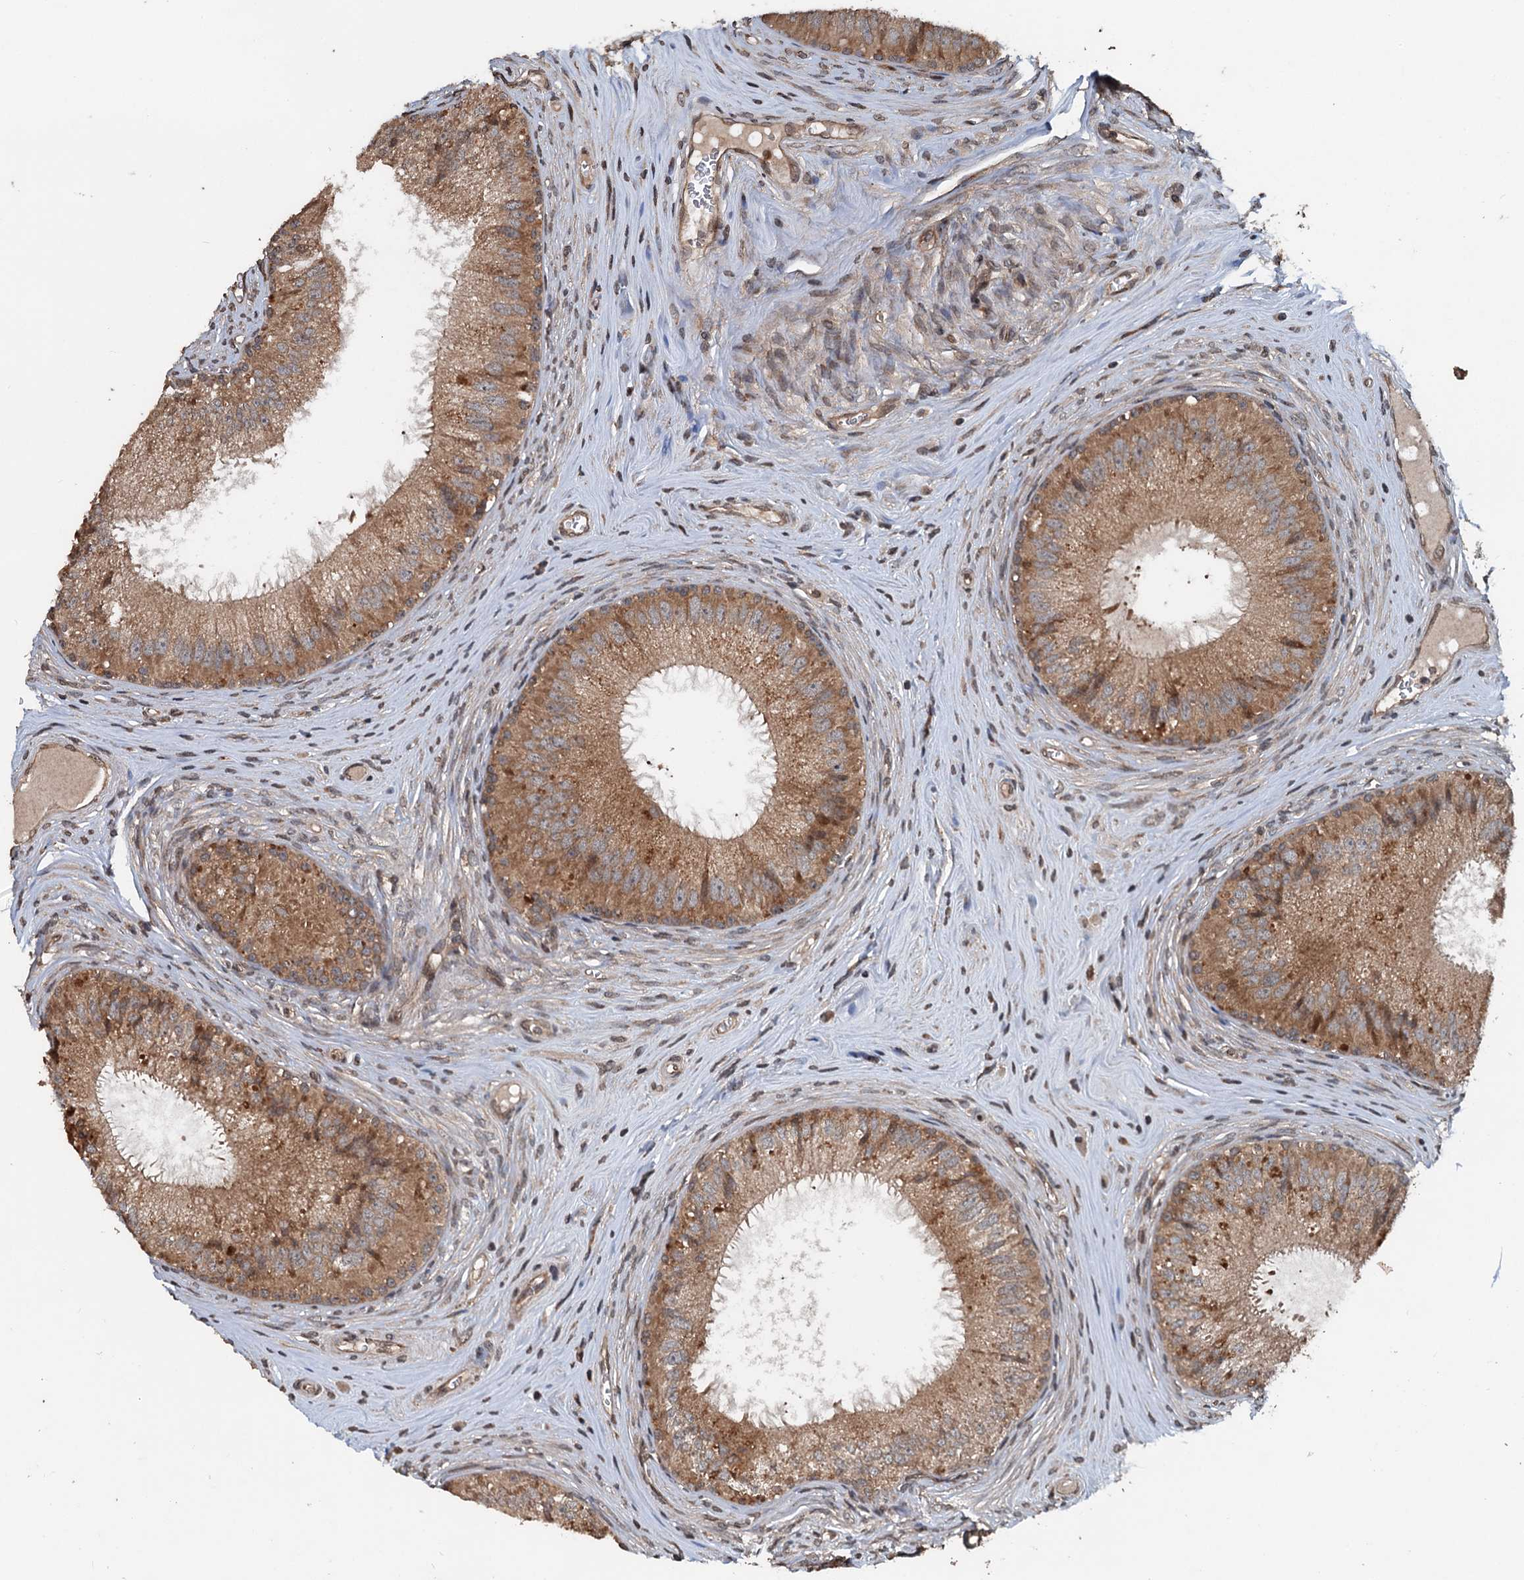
{"staining": {"intensity": "moderate", "quantity": ">75%", "location": "cytoplasmic/membranous"}, "tissue": "epididymis", "cell_type": "Glandular cells", "image_type": "normal", "snomed": [{"axis": "morphology", "description": "Normal tissue, NOS"}, {"axis": "topography", "description": "Epididymis"}], "caption": "DAB immunohistochemical staining of benign human epididymis demonstrates moderate cytoplasmic/membranous protein positivity in about >75% of glandular cells.", "gene": "N4BP2L2", "patient": {"sex": "male", "age": 46}}